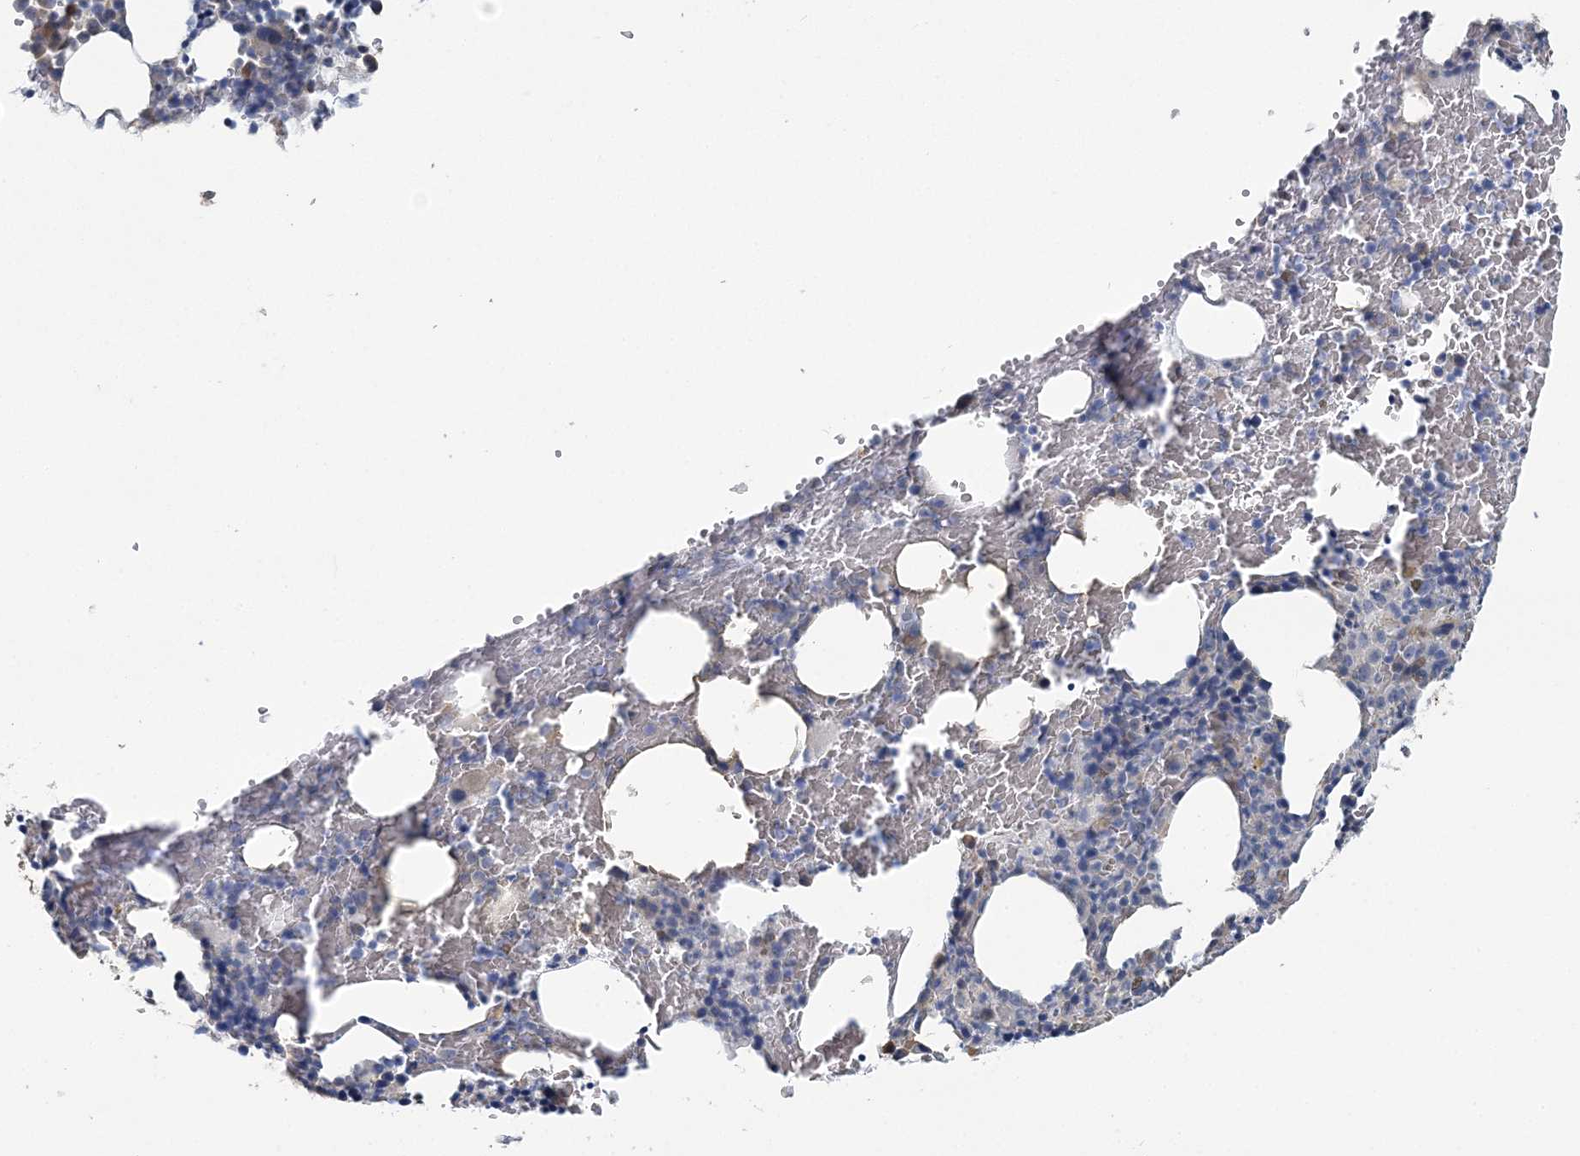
{"staining": {"intensity": "weak", "quantity": "<25%", "location": "cytoplasmic/membranous"}, "tissue": "bone marrow", "cell_type": "Hematopoietic cells", "image_type": "normal", "snomed": [{"axis": "morphology", "description": "Normal tissue, NOS"}, {"axis": "topography", "description": "Bone marrow"}], "caption": "Immunohistochemistry of normal bone marrow shows no expression in hematopoietic cells.", "gene": "CMBL", "patient": {"sex": "male", "age": 62}}